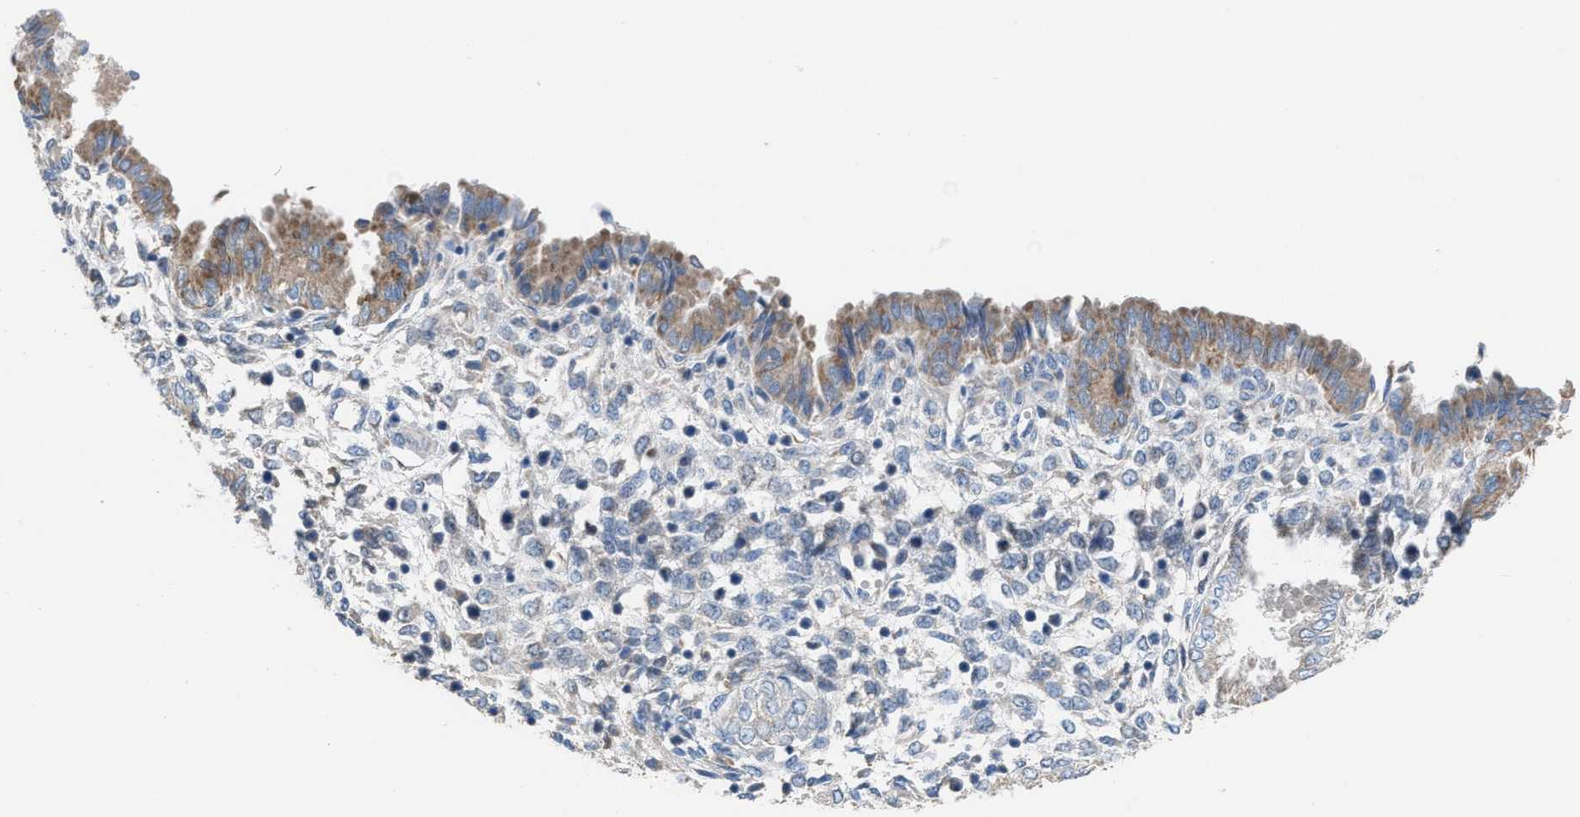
{"staining": {"intensity": "negative", "quantity": "none", "location": "none"}, "tissue": "endometrium", "cell_type": "Cells in endometrial stroma", "image_type": "normal", "snomed": [{"axis": "morphology", "description": "Normal tissue, NOS"}, {"axis": "topography", "description": "Endometrium"}], "caption": "The immunohistochemistry (IHC) micrograph has no significant positivity in cells in endometrial stroma of endometrium. (DAB (3,3'-diaminobenzidine) IHC, high magnification).", "gene": "NQO2", "patient": {"sex": "female", "age": 33}}